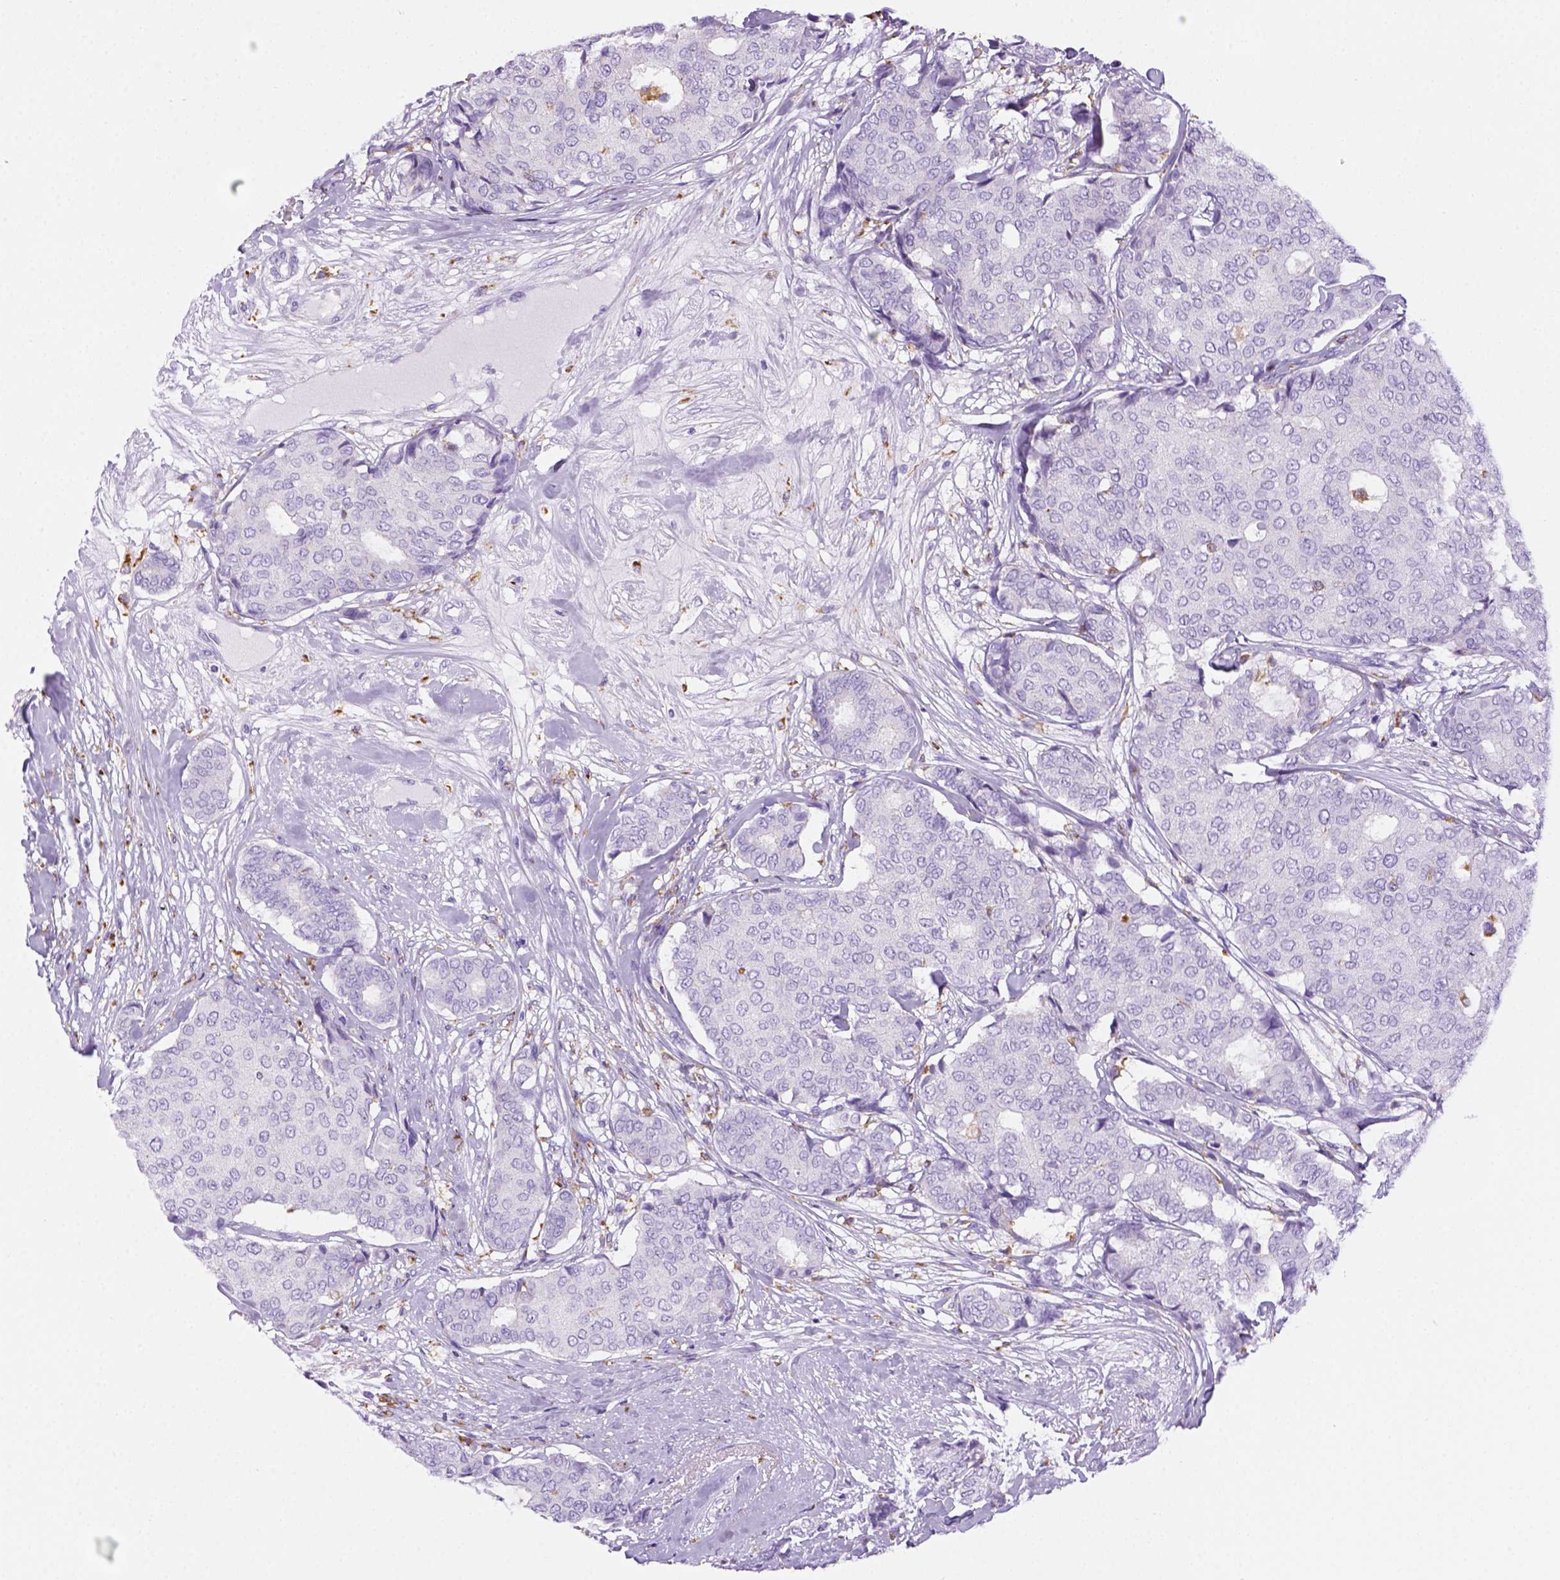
{"staining": {"intensity": "negative", "quantity": "none", "location": "none"}, "tissue": "breast cancer", "cell_type": "Tumor cells", "image_type": "cancer", "snomed": [{"axis": "morphology", "description": "Duct carcinoma"}, {"axis": "topography", "description": "Breast"}], "caption": "A high-resolution photomicrograph shows immunohistochemistry staining of infiltrating ductal carcinoma (breast), which shows no significant positivity in tumor cells.", "gene": "CD68", "patient": {"sex": "female", "age": 75}}